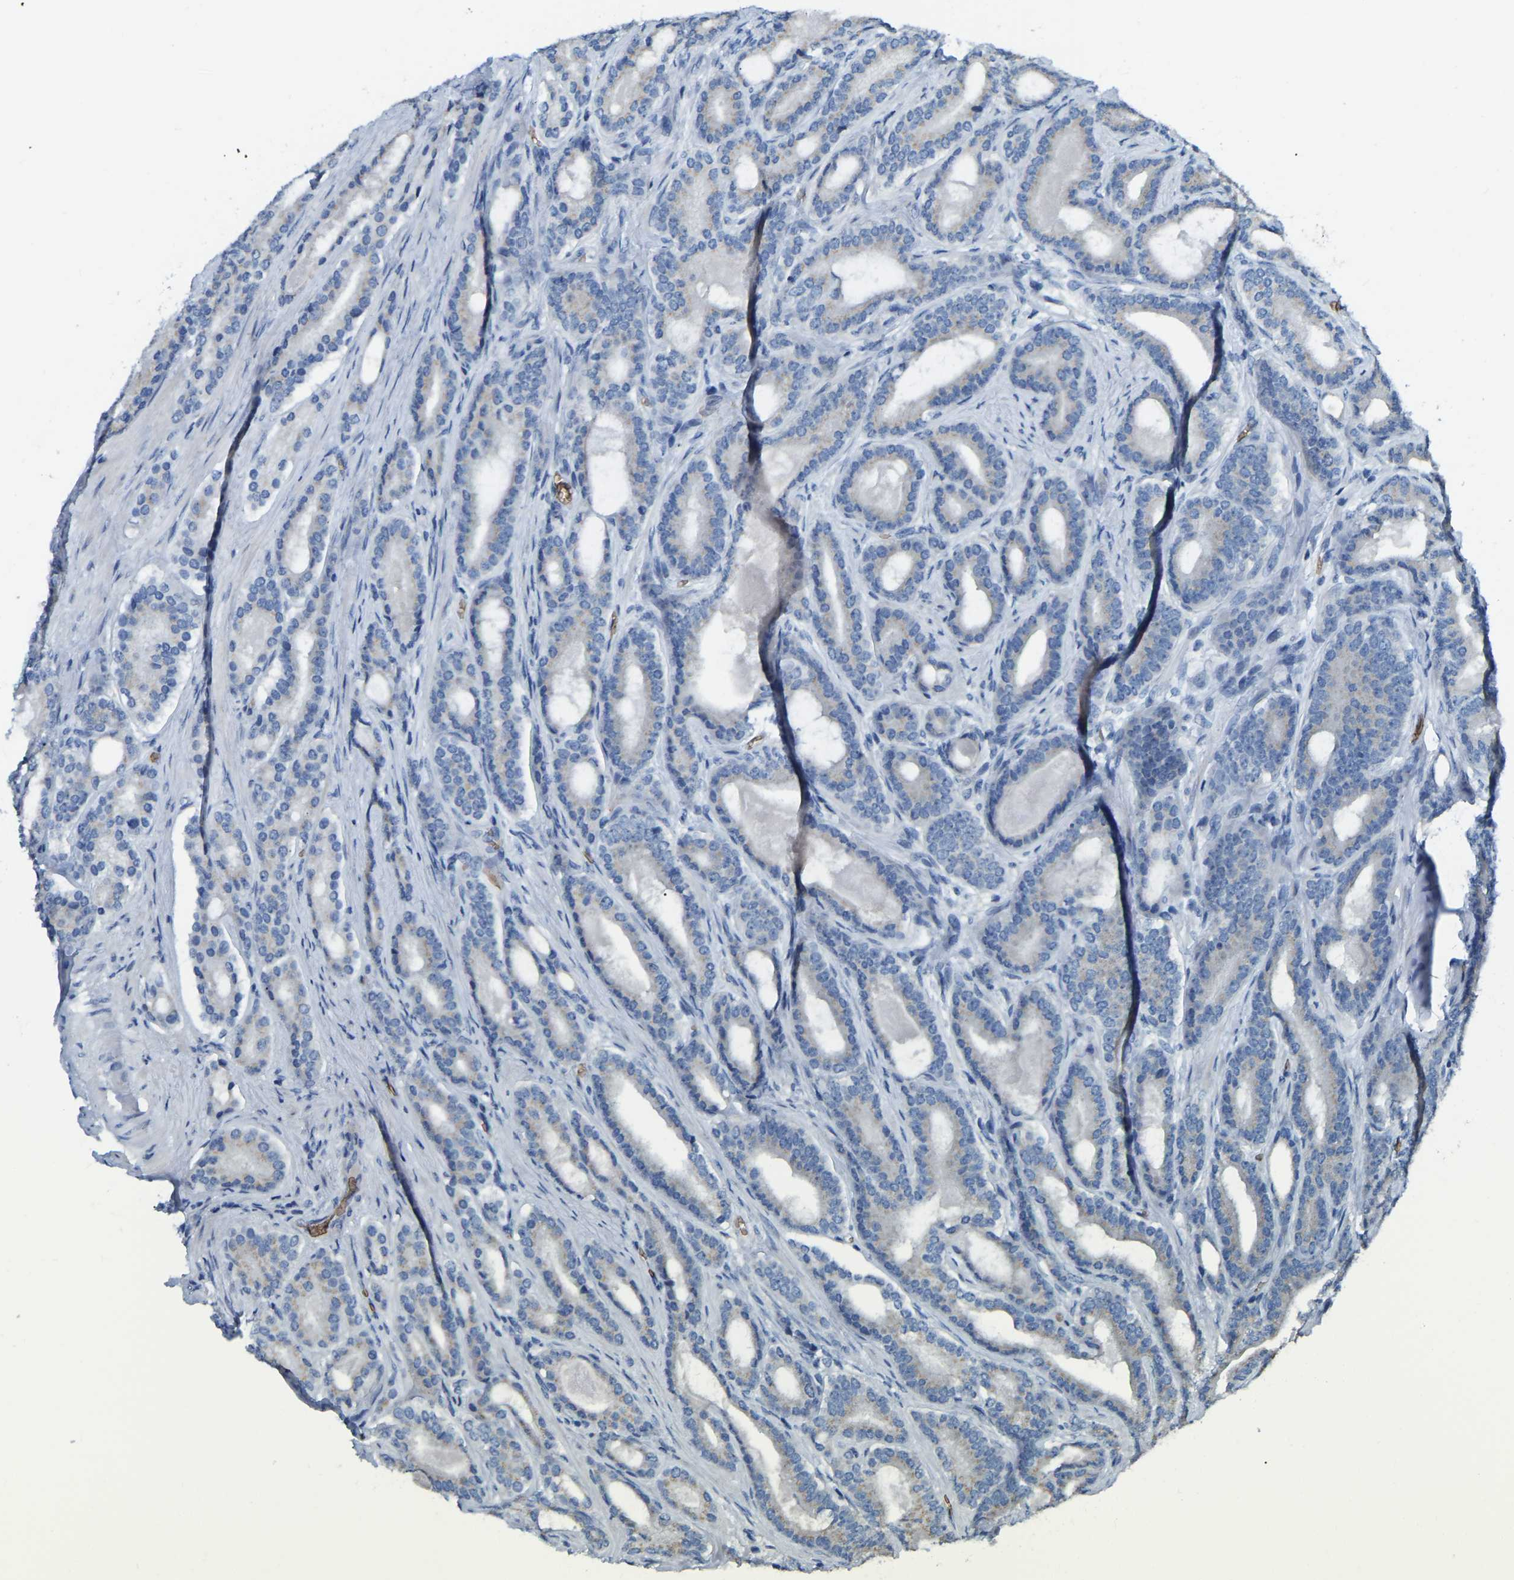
{"staining": {"intensity": "weak", "quantity": "<25%", "location": "cytoplasmic/membranous"}, "tissue": "prostate cancer", "cell_type": "Tumor cells", "image_type": "cancer", "snomed": [{"axis": "morphology", "description": "Adenocarcinoma, High grade"}, {"axis": "topography", "description": "Prostate"}], "caption": "Immunohistochemistry (IHC) of human prostate cancer (adenocarcinoma (high-grade)) exhibits no positivity in tumor cells.", "gene": "CFAP298", "patient": {"sex": "male", "age": 60}}